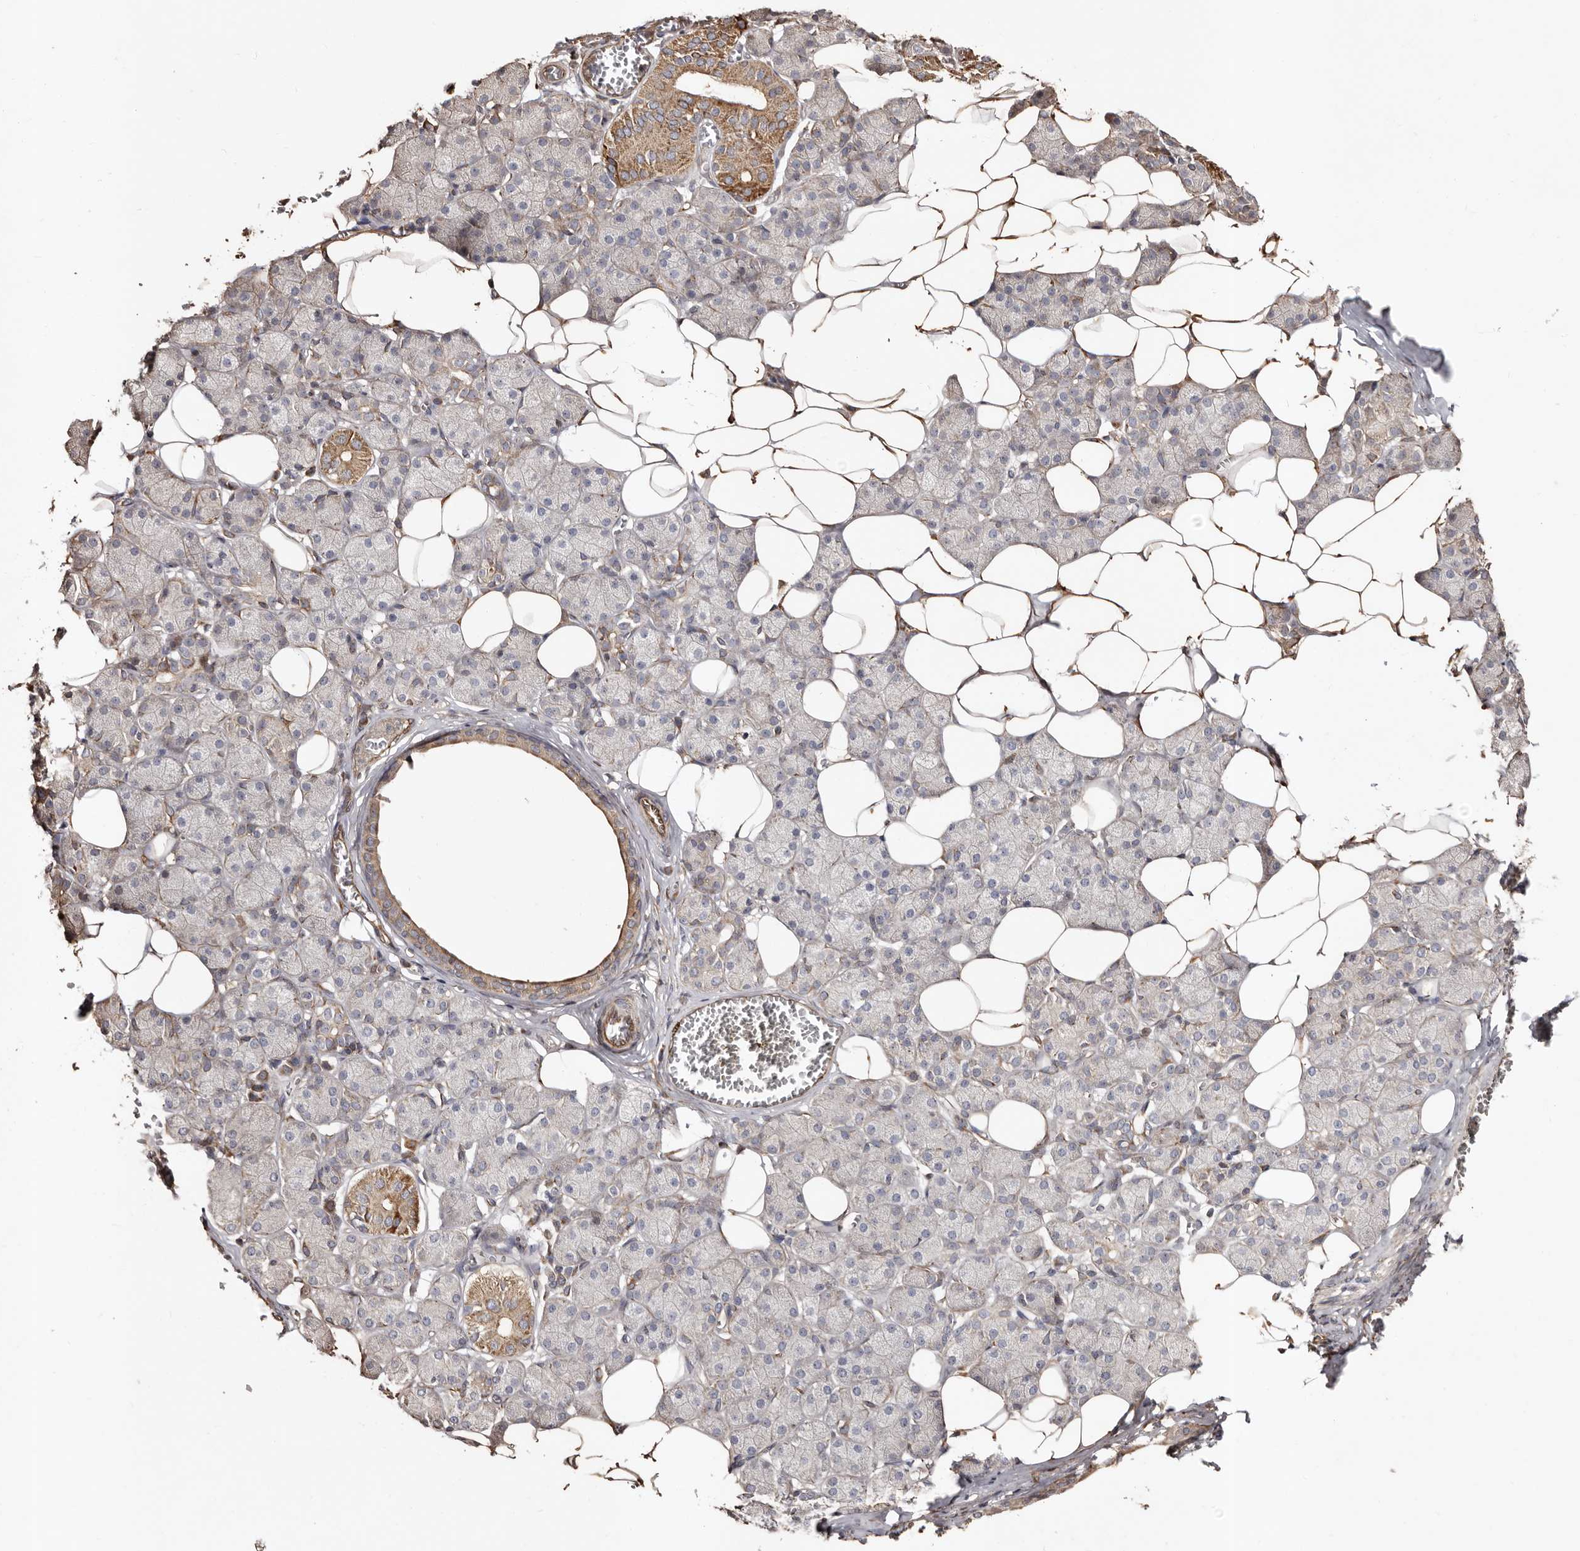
{"staining": {"intensity": "moderate", "quantity": "25%-75%", "location": "cytoplasmic/membranous"}, "tissue": "salivary gland", "cell_type": "Glandular cells", "image_type": "normal", "snomed": [{"axis": "morphology", "description": "Normal tissue, NOS"}, {"axis": "topography", "description": "Salivary gland"}], "caption": "Brown immunohistochemical staining in unremarkable salivary gland reveals moderate cytoplasmic/membranous expression in approximately 25%-75% of glandular cells.", "gene": "MACC1", "patient": {"sex": "female", "age": 33}}